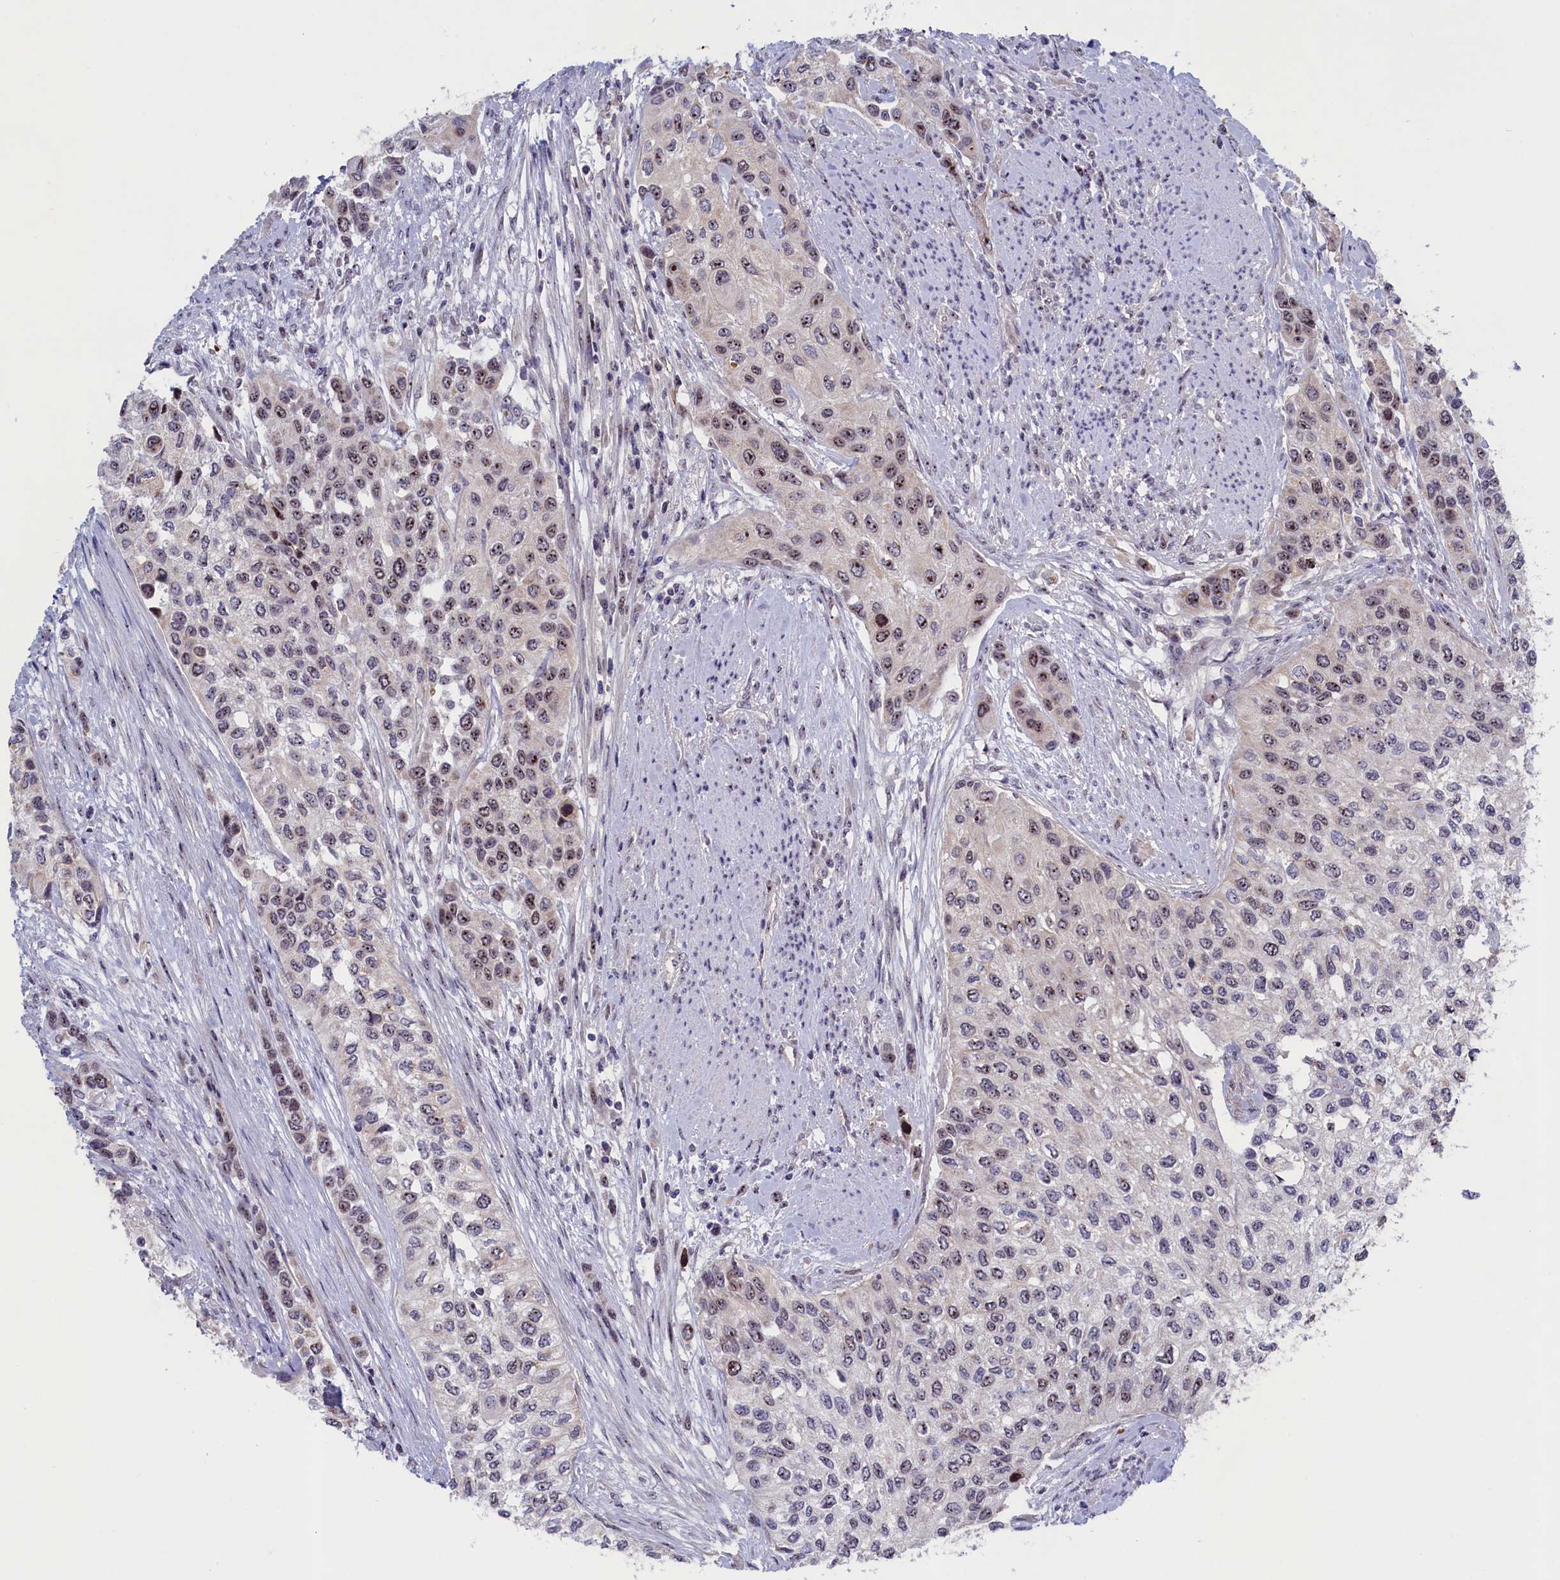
{"staining": {"intensity": "moderate", "quantity": "25%-75%", "location": "nuclear"}, "tissue": "urothelial cancer", "cell_type": "Tumor cells", "image_type": "cancer", "snomed": [{"axis": "morphology", "description": "Normal tissue, NOS"}, {"axis": "morphology", "description": "Urothelial carcinoma, High grade"}, {"axis": "topography", "description": "Vascular tissue"}, {"axis": "topography", "description": "Urinary bladder"}], "caption": "About 25%-75% of tumor cells in urothelial cancer exhibit moderate nuclear protein expression as visualized by brown immunohistochemical staining.", "gene": "PPAN", "patient": {"sex": "female", "age": 56}}